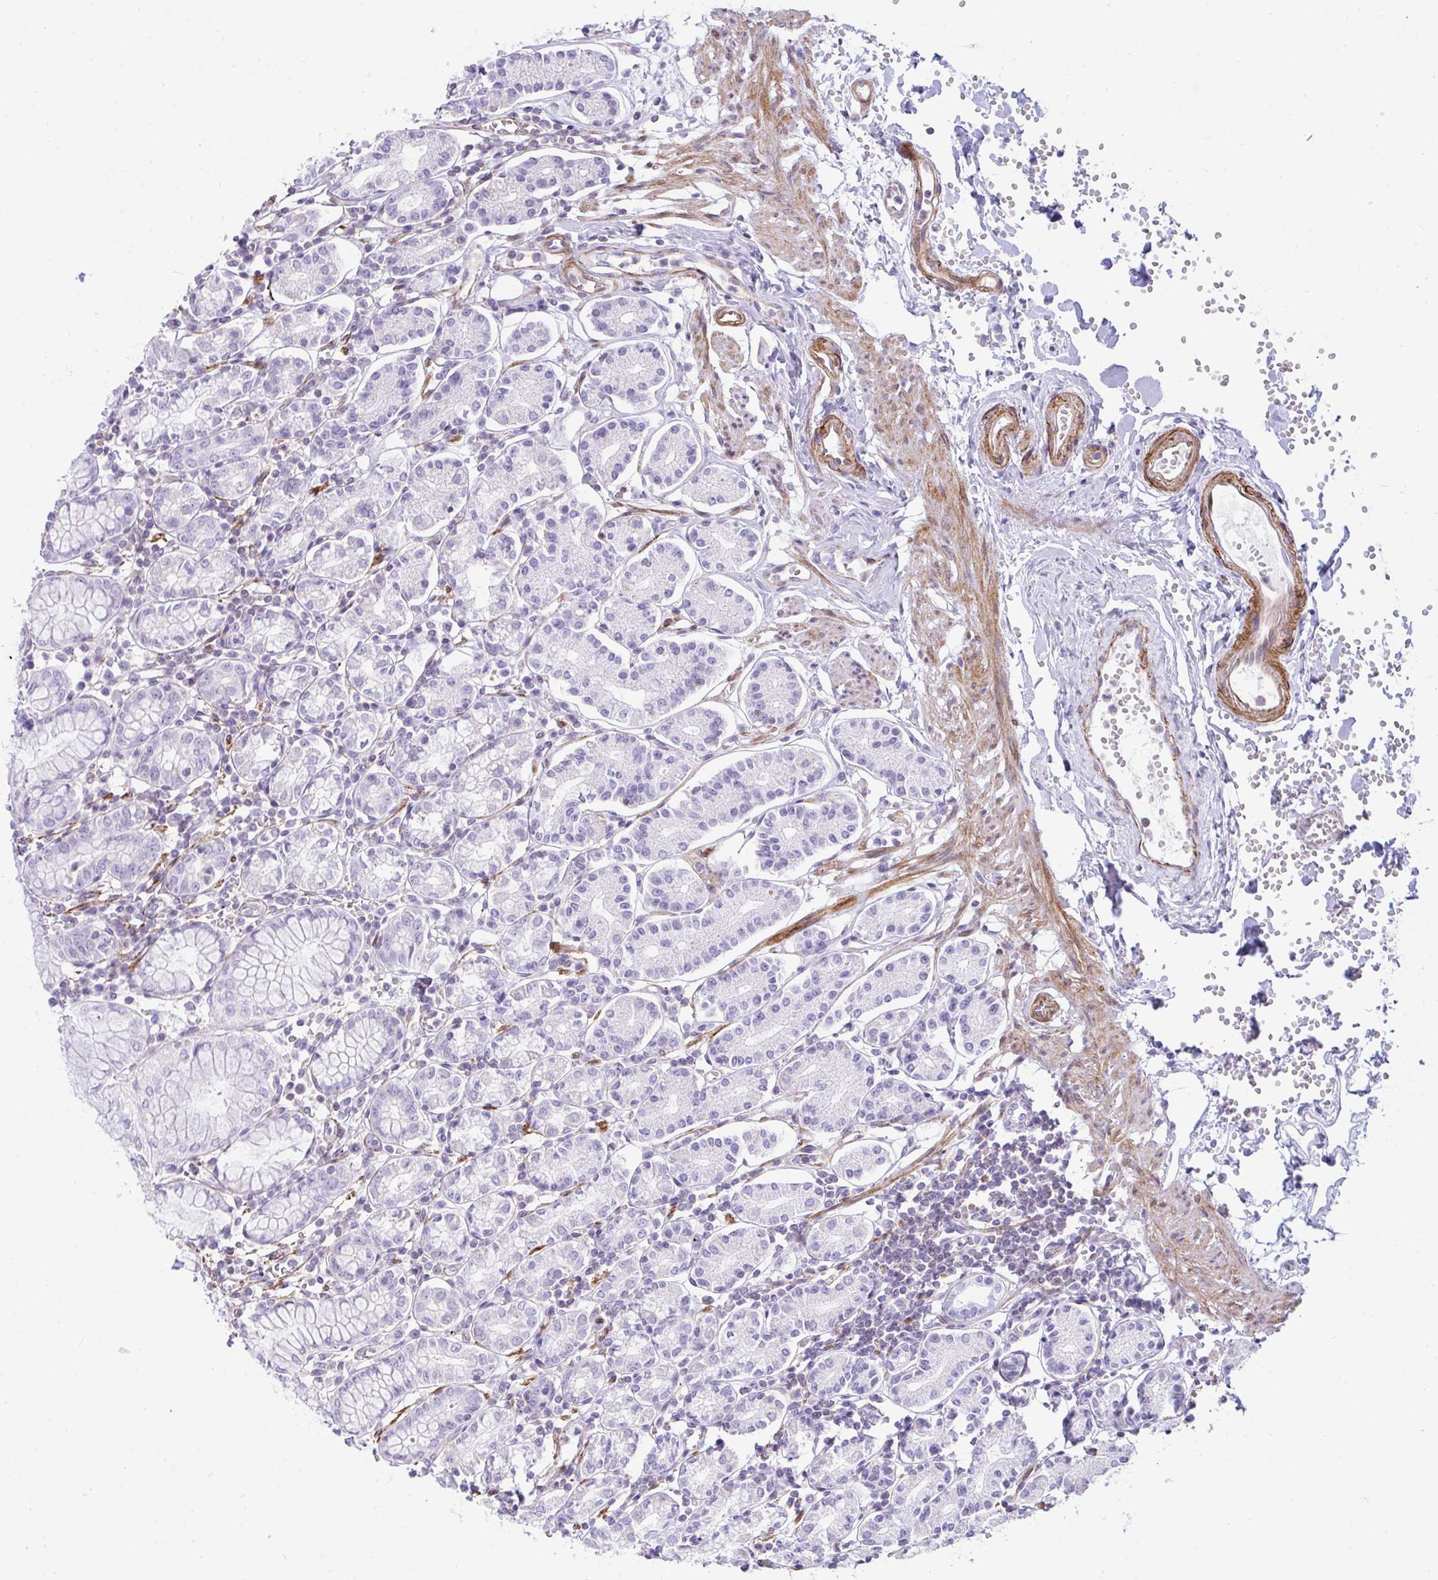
{"staining": {"intensity": "negative", "quantity": "none", "location": "none"}, "tissue": "stomach", "cell_type": "Glandular cells", "image_type": "normal", "snomed": [{"axis": "morphology", "description": "Normal tissue, NOS"}, {"axis": "topography", "description": "Stomach"}], "caption": "The image reveals no staining of glandular cells in benign stomach. (Stains: DAB (3,3'-diaminobenzidine) IHC with hematoxylin counter stain, Microscopy: brightfield microscopy at high magnification).", "gene": "CDRT15", "patient": {"sex": "female", "age": 62}}